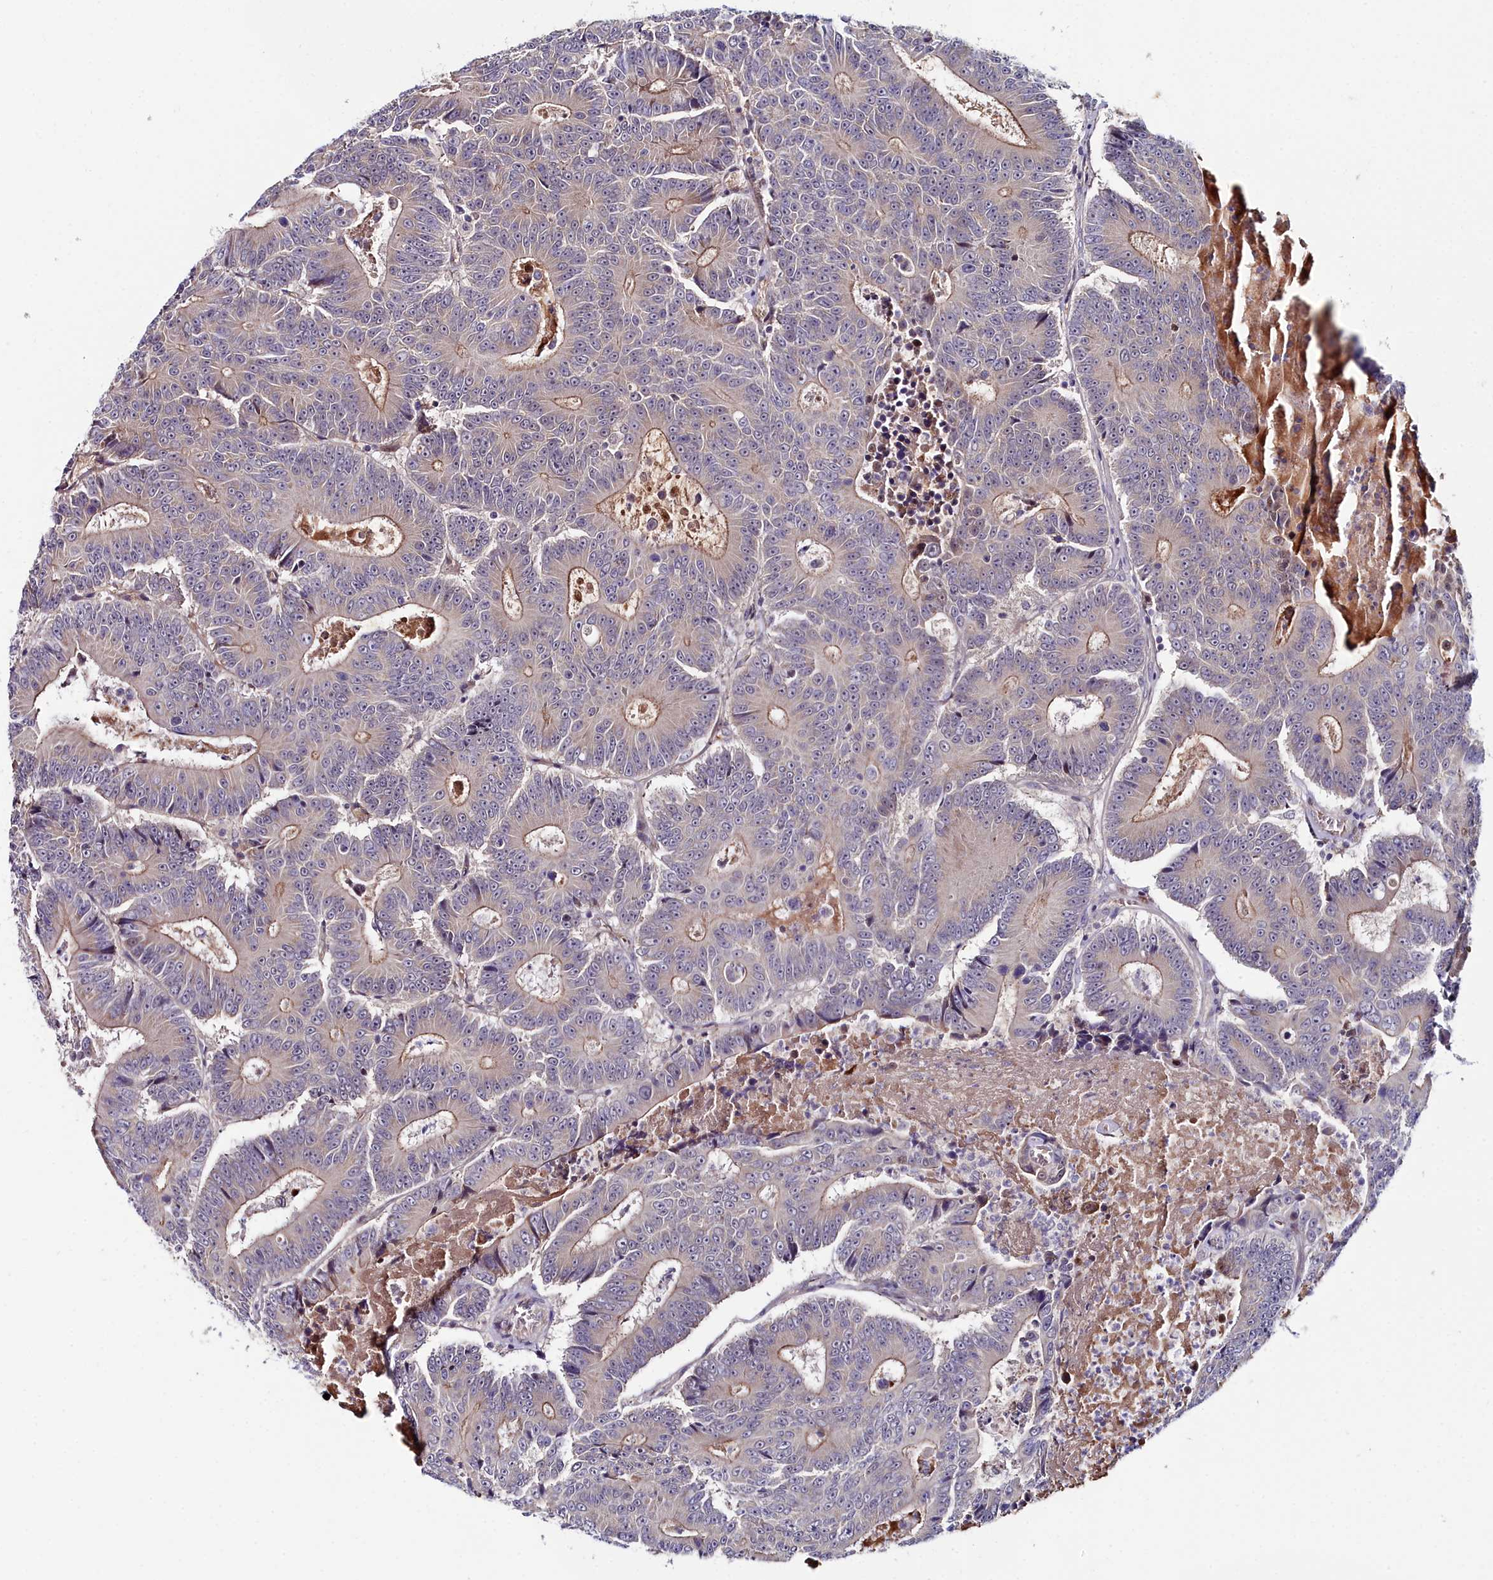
{"staining": {"intensity": "moderate", "quantity": "<25%", "location": "cytoplasmic/membranous"}, "tissue": "colorectal cancer", "cell_type": "Tumor cells", "image_type": "cancer", "snomed": [{"axis": "morphology", "description": "Adenocarcinoma, NOS"}, {"axis": "topography", "description": "Colon"}], "caption": "Moderate cytoplasmic/membranous staining is seen in about <25% of tumor cells in colorectal adenocarcinoma.", "gene": "KCTD18", "patient": {"sex": "male", "age": 83}}